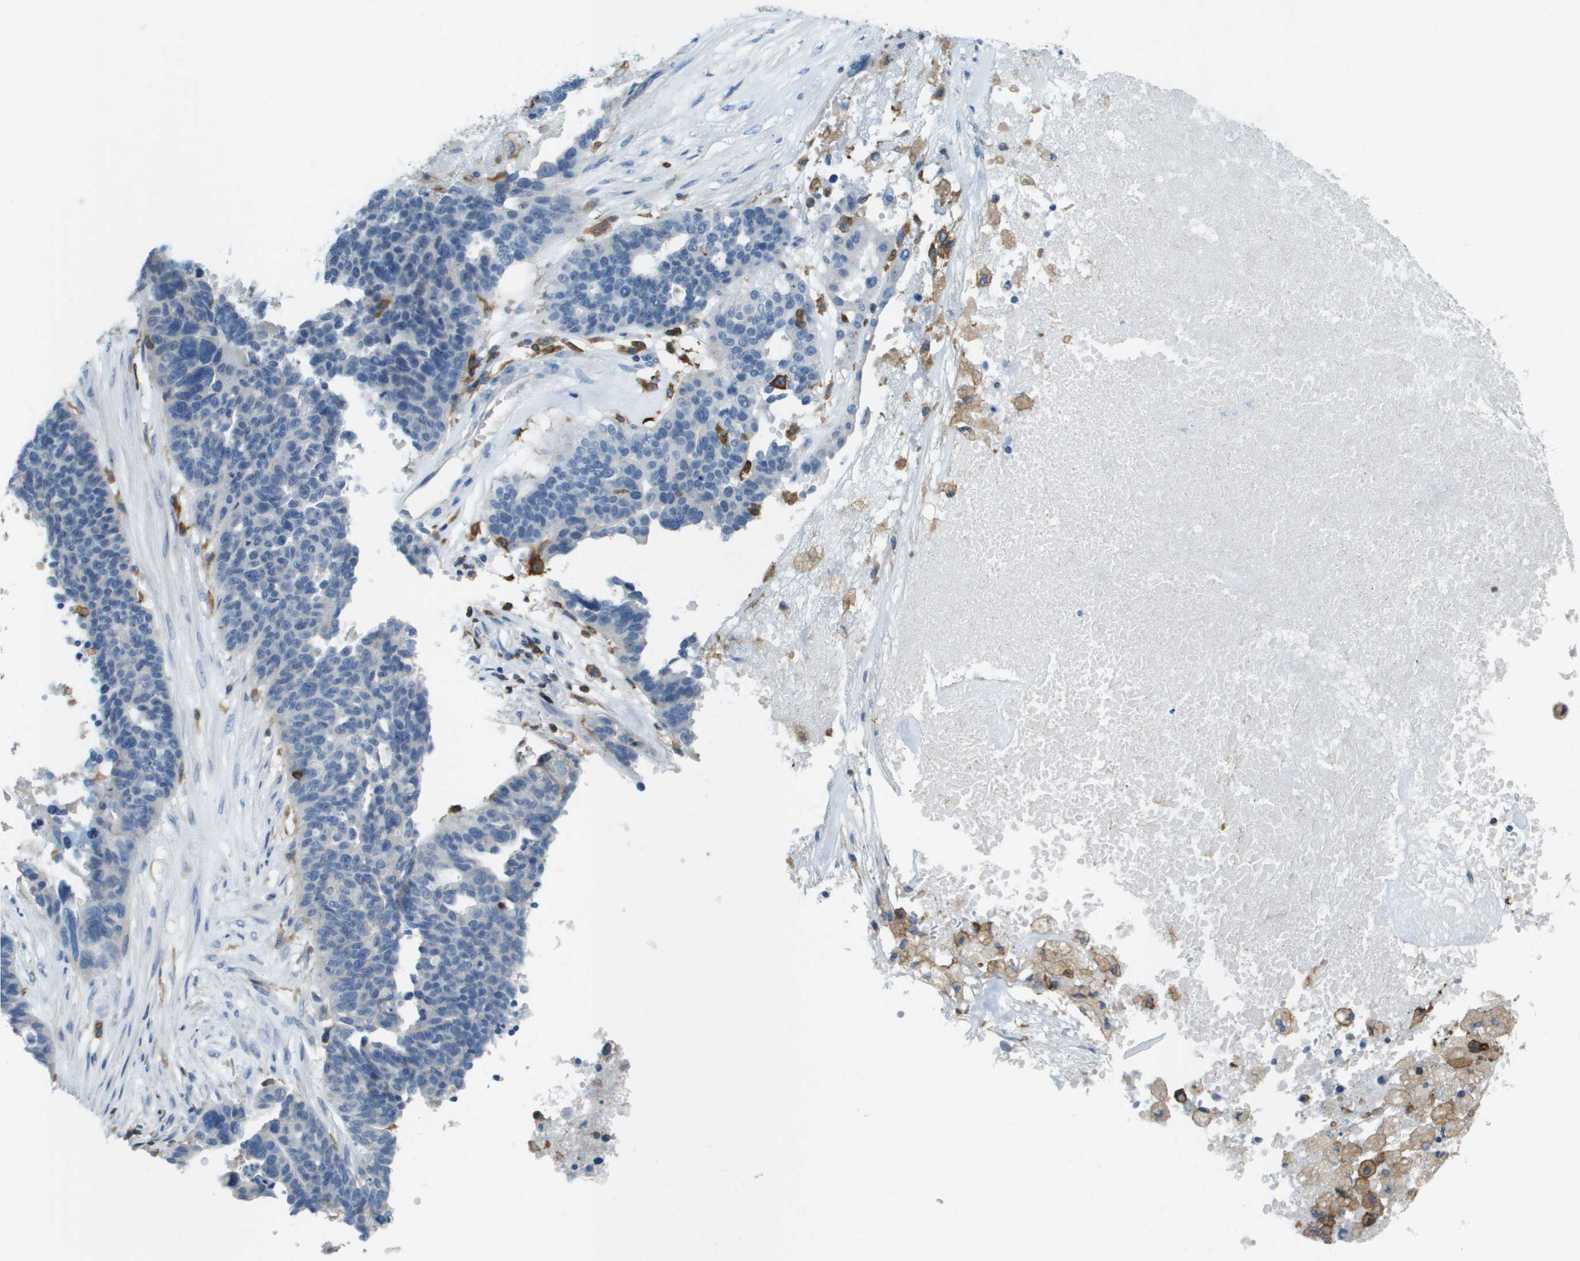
{"staining": {"intensity": "negative", "quantity": "none", "location": "none"}, "tissue": "ovarian cancer", "cell_type": "Tumor cells", "image_type": "cancer", "snomed": [{"axis": "morphology", "description": "Cystadenocarcinoma, serous, NOS"}, {"axis": "topography", "description": "Ovary"}], "caption": "Immunohistochemistry (IHC) image of ovarian cancer stained for a protein (brown), which exhibits no expression in tumor cells.", "gene": "APBB1IP", "patient": {"sex": "female", "age": 59}}